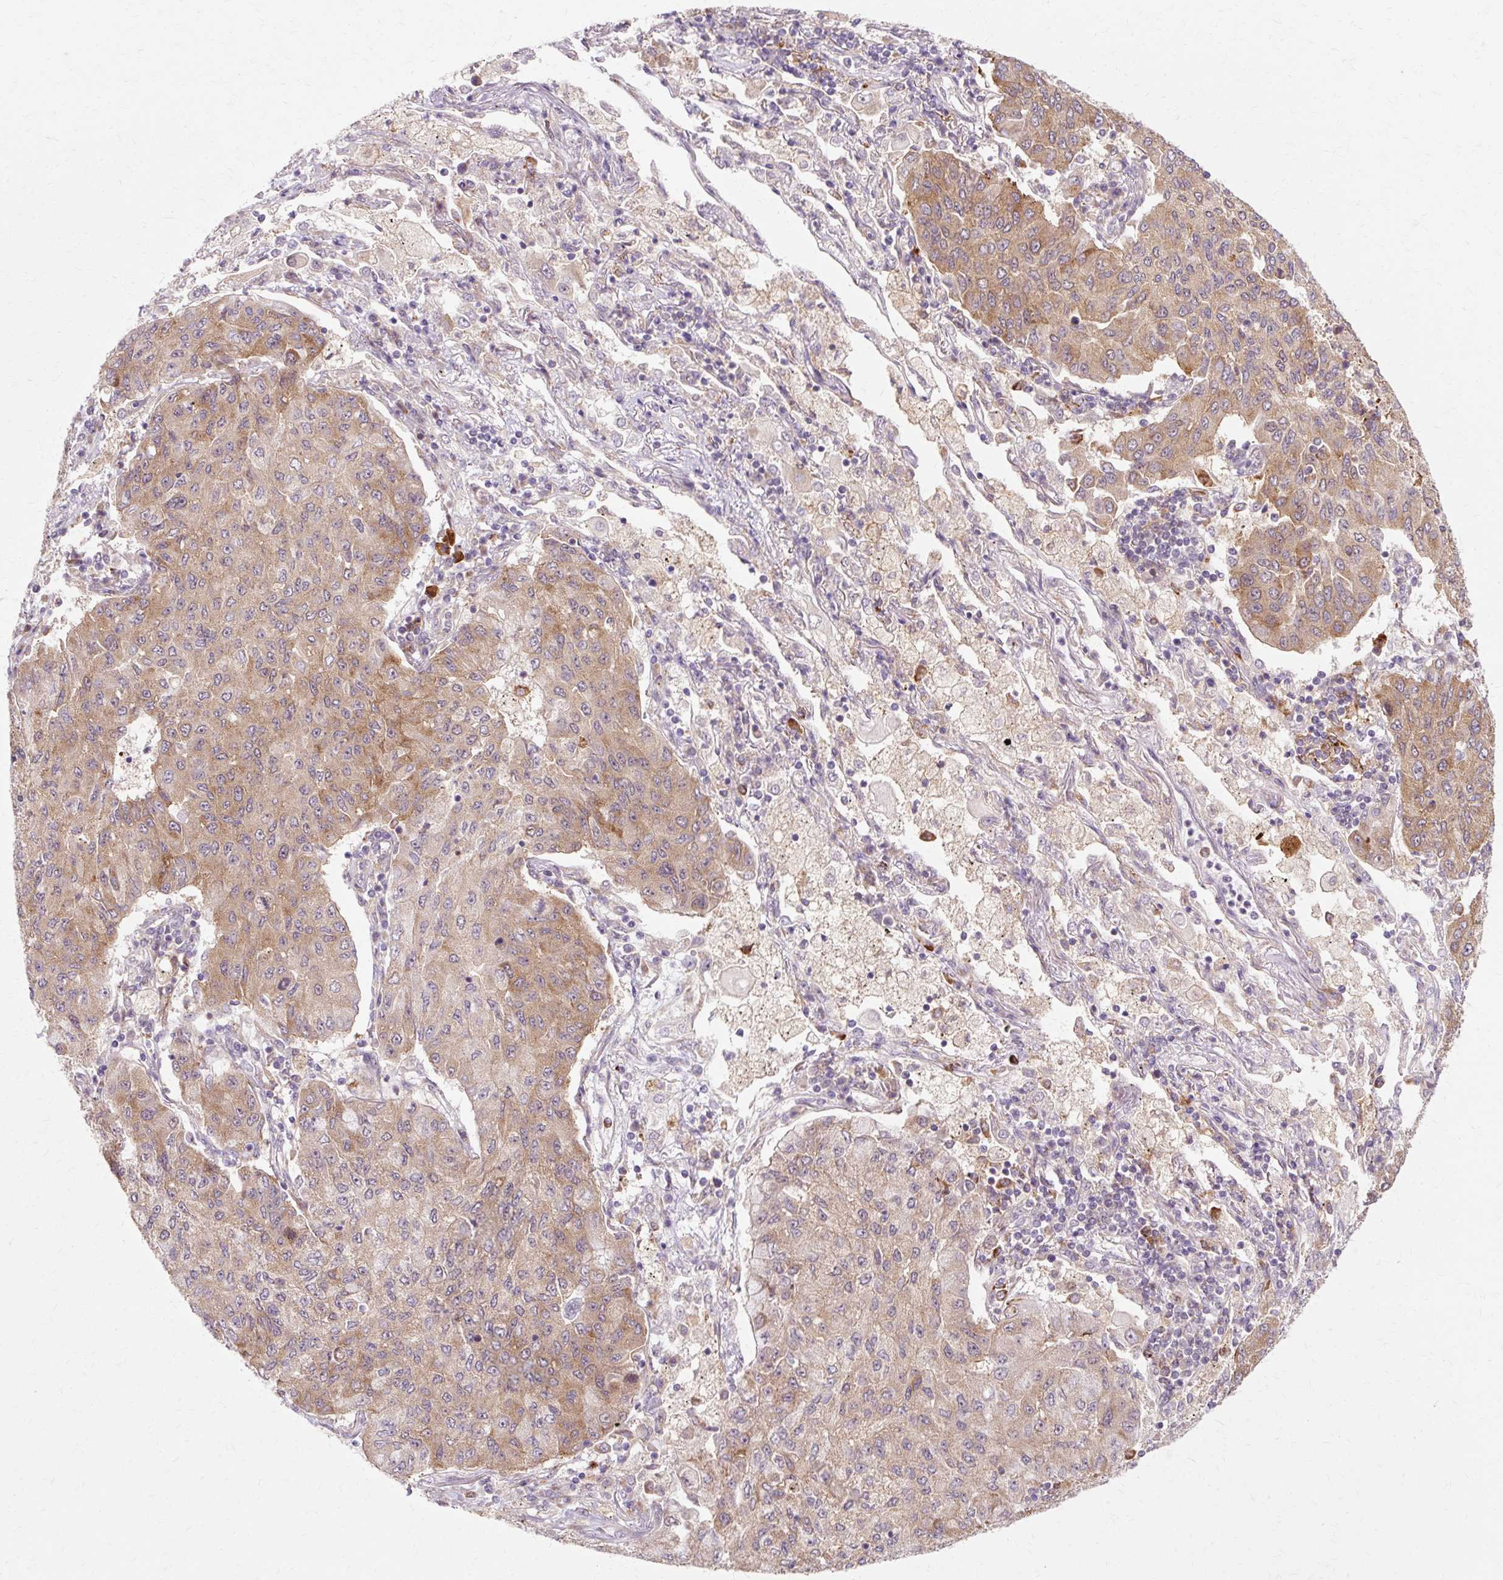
{"staining": {"intensity": "moderate", "quantity": ">75%", "location": "cytoplasmic/membranous"}, "tissue": "lung cancer", "cell_type": "Tumor cells", "image_type": "cancer", "snomed": [{"axis": "morphology", "description": "Squamous cell carcinoma, NOS"}, {"axis": "topography", "description": "Lung"}], "caption": "Lung cancer tissue shows moderate cytoplasmic/membranous staining in about >75% of tumor cells", "gene": "GEMIN2", "patient": {"sex": "male", "age": 74}}